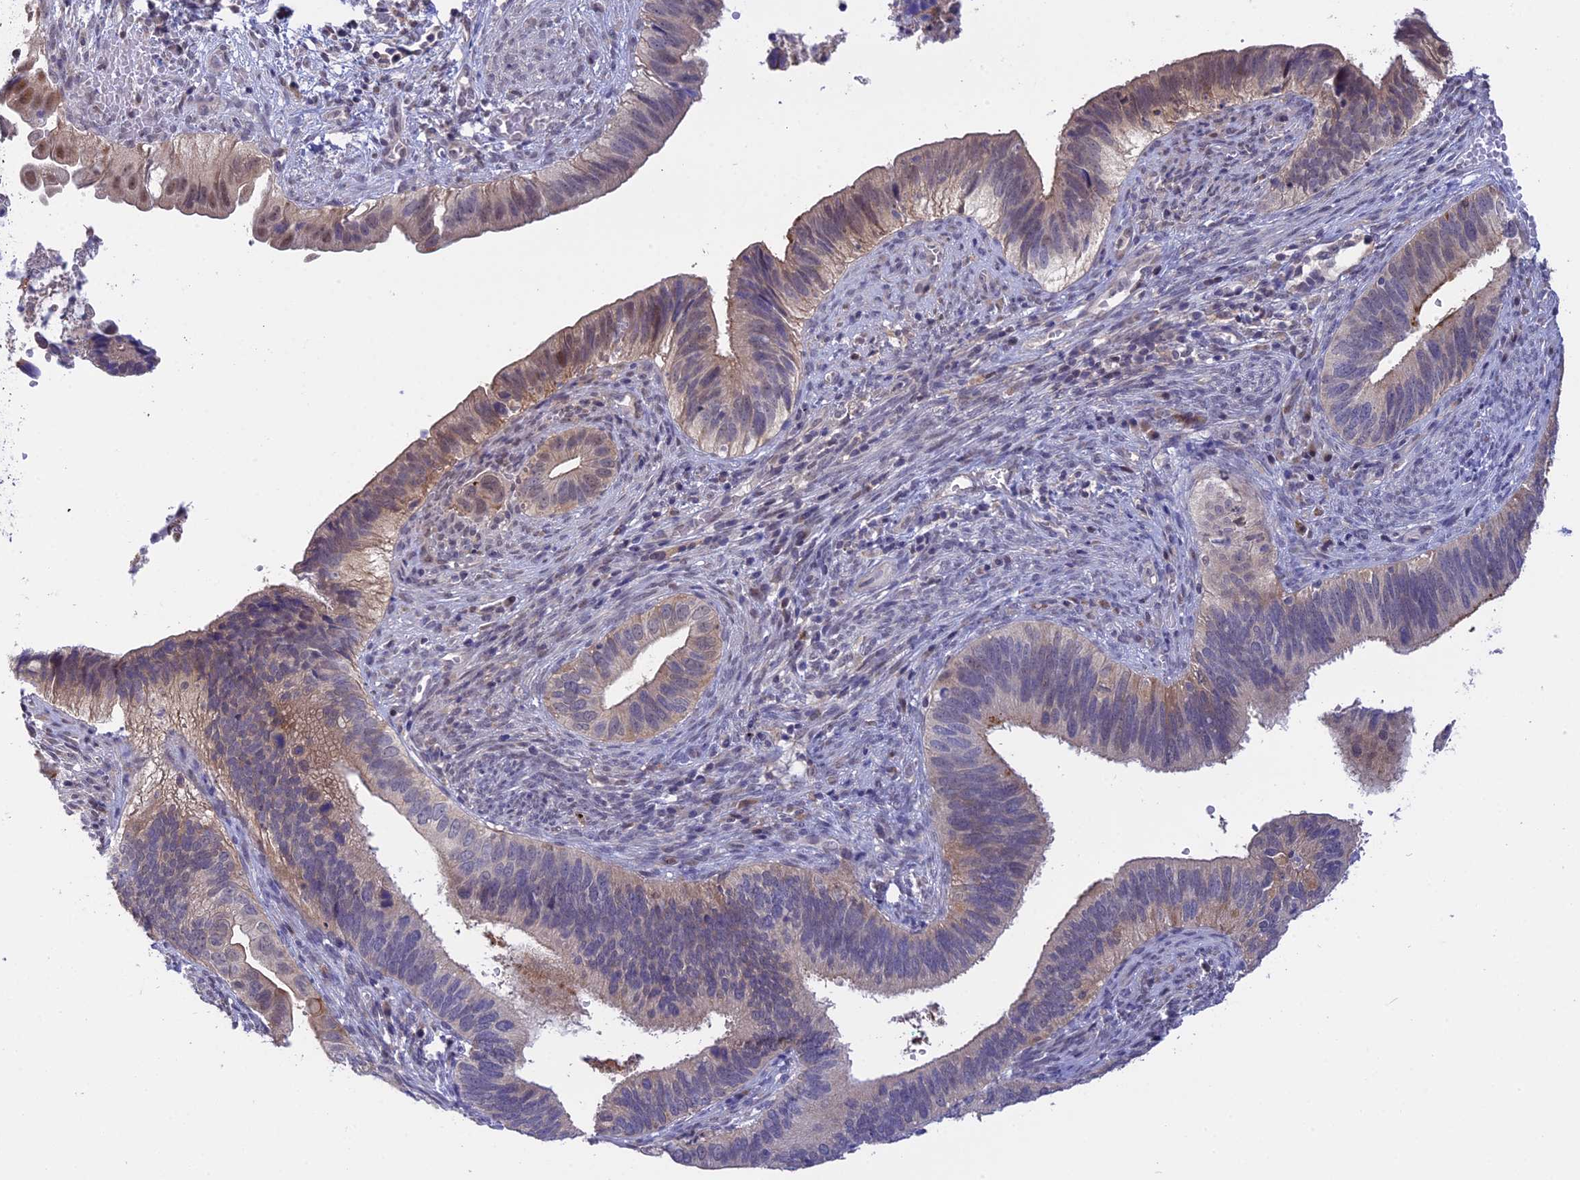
{"staining": {"intensity": "moderate", "quantity": "<25%", "location": "cytoplasmic/membranous,nuclear"}, "tissue": "cervical cancer", "cell_type": "Tumor cells", "image_type": "cancer", "snomed": [{"axis": "morphology", "description": "Adenocarcinoma, NOS"}, {"axis": "topography", "description": "Cervix"}], "caption": "An IHC histopathology image of neoplastic tissue is shown. Protein staining in brown labels moderate cytoplasmic/membranous and nuclear positivity in adenocarcinoma (cervical) within tumor cells. (DAB IHC, brown staining for protein, blue staining for nuclei).", "gene": "KCTD14", "patient": {"sex": "female", "age": 42}}